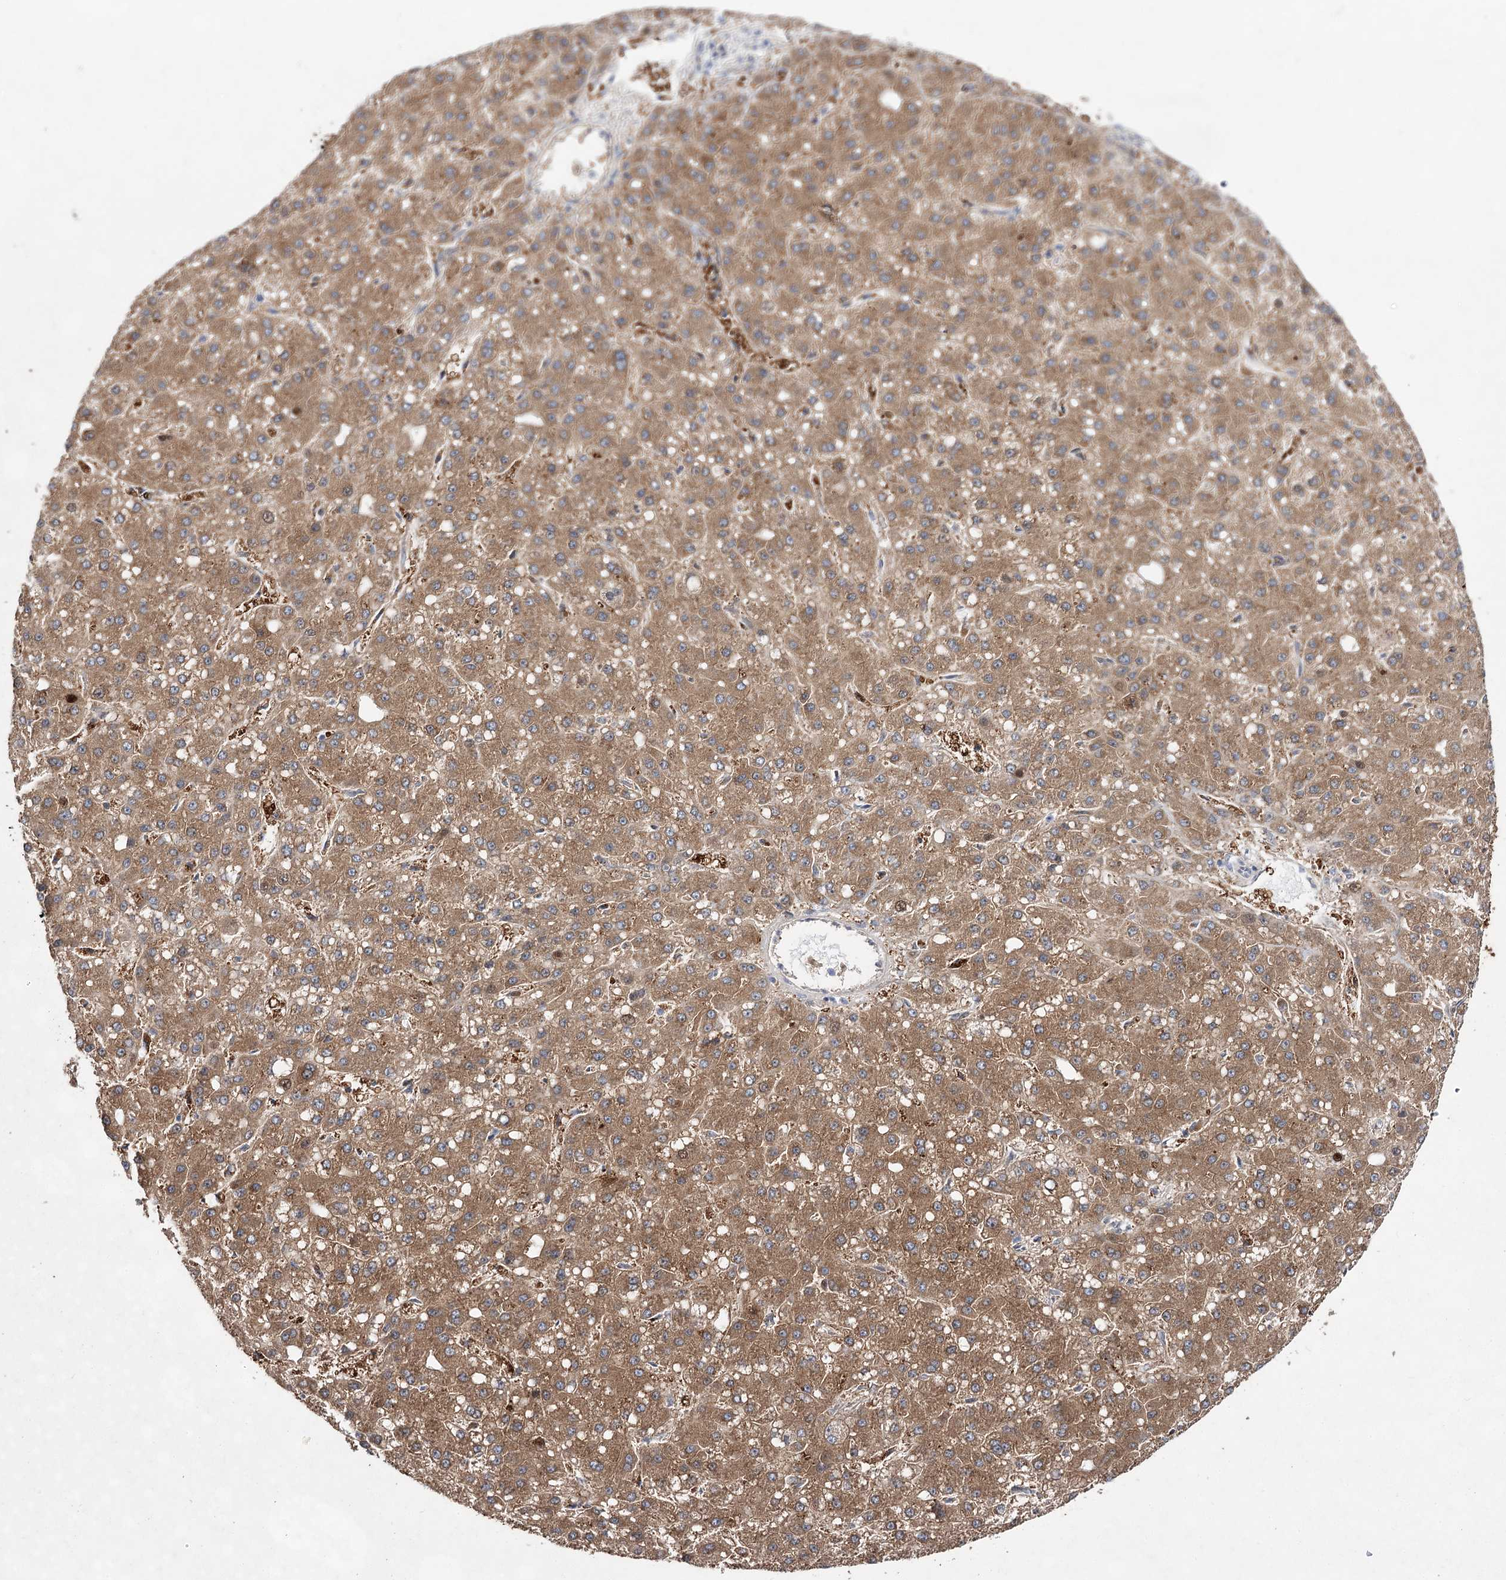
{"staining": {"intensity": "moderate", "quantity": ">75%", "location": "cytoplasmic/membranous"}, "tissue": "liver cancer", "cell_type": "Tumor cells", "image_type": "cancer", "snomed": [{"axis": "morphology", "description": "Carcinoma, Hepatocellular, NOS"}, {"axis": "topography", "description": "Liver"}], "caption": "Immunohistochemical staining of human liver cancer (hepatocellular carcinoma) demonstrates moderate cytoplasmic/membranous protein staining in approximately >75% of tumor cells.", "gene": "UGDH", "patient": {"sex": "male", "age": 67}}